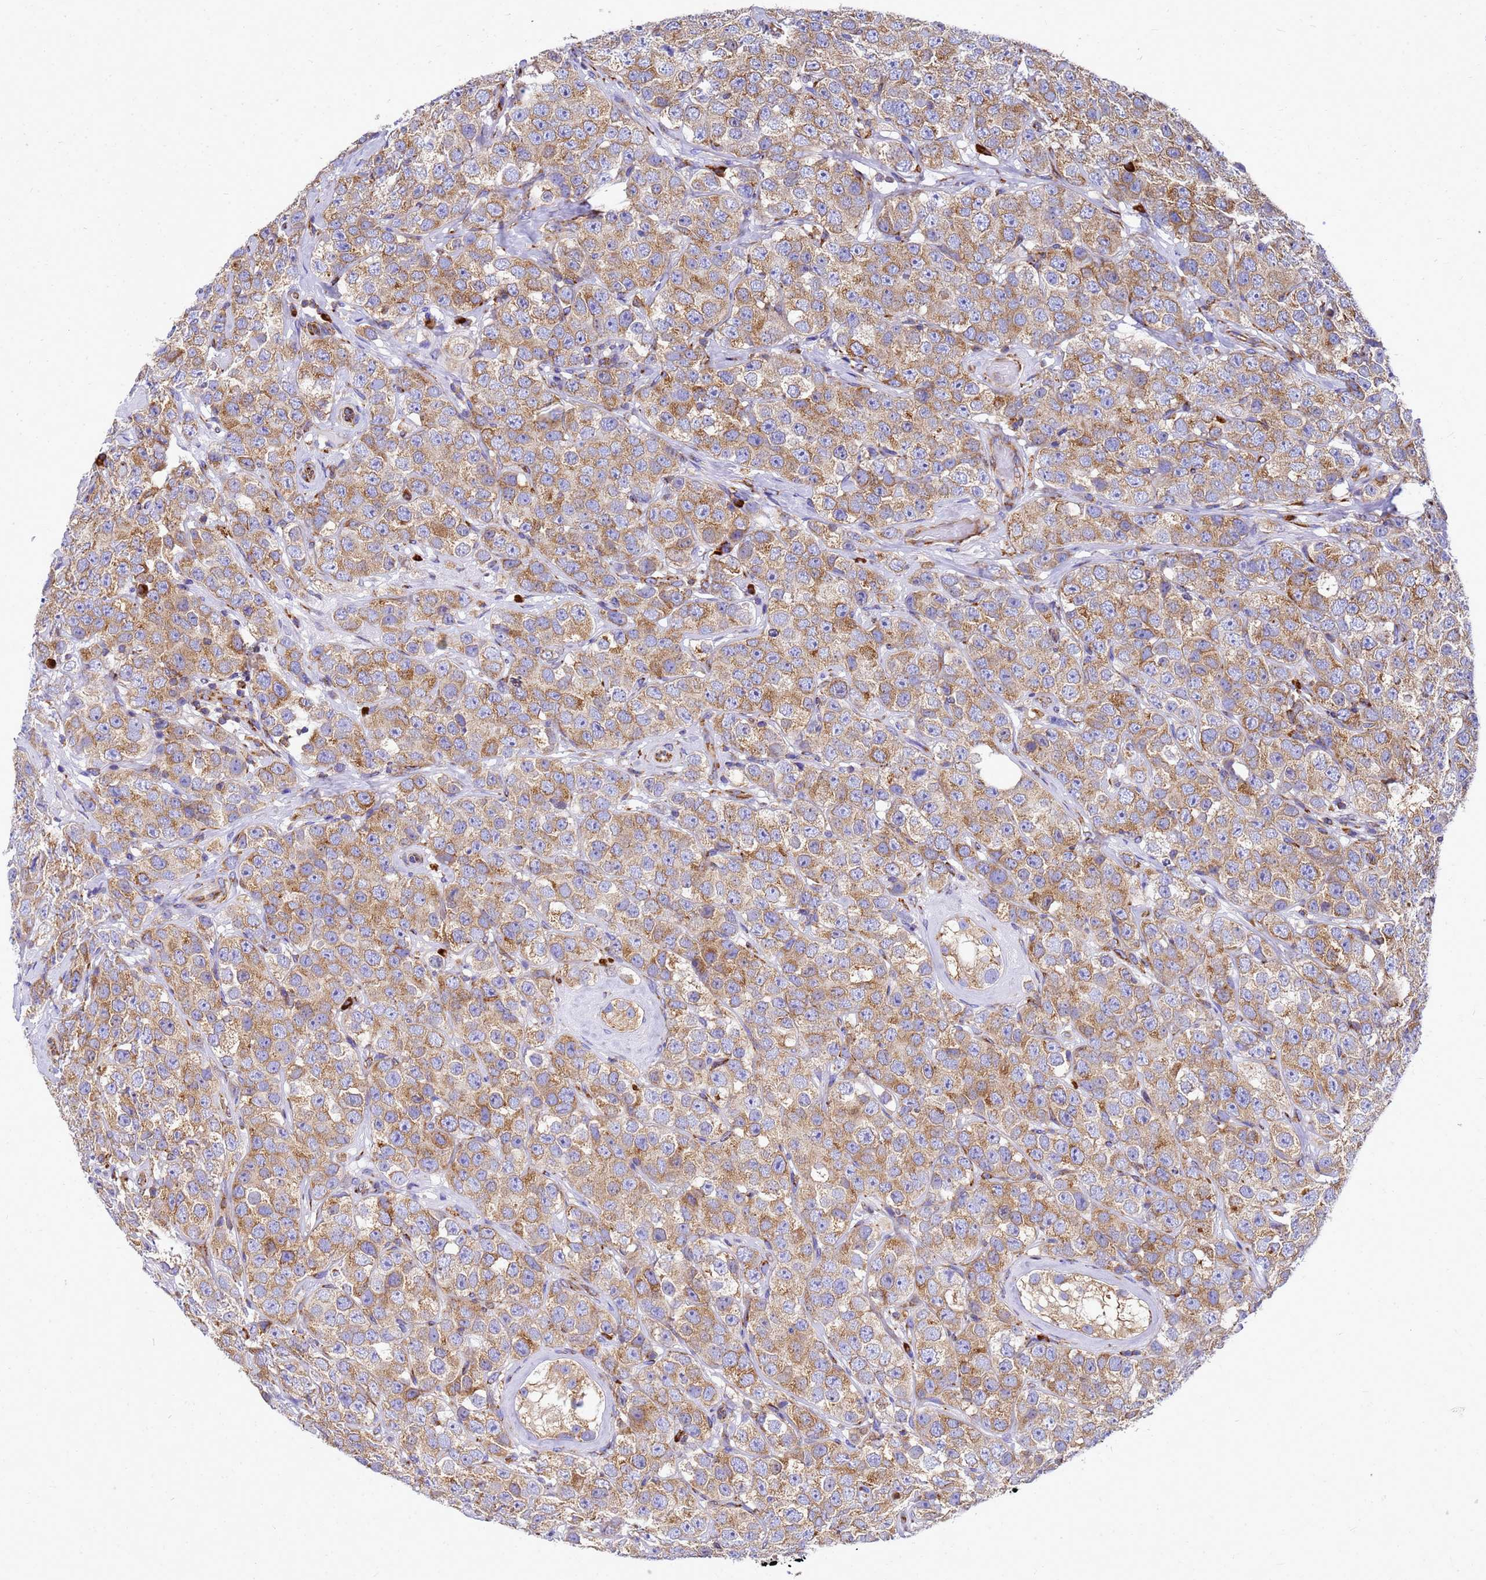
{"staining": {"intensity": "moderate", "quantity": ">75%", "location": "cytoplasmic/membranous"}, "tissue": "testis cancer", "cell_type": "Tumor cells", "image_type": "cancer", "snomed": [{"axis": "morphology", "description": "Seminoma, NOS"}, {"axis": "topography", "description": "Testis"}], "caption": "A micrograph of testis seminoma stained for a protein demonstrates moderate cytoplasmic/membranous brown staining in tumor cells. The staining was performed using DAB (3,3'-diaminobenzidine), with brown indicating positive protein expression. Nuclei are stained blue with hematoxylin.", "gene": "EEF1D", "patient": {"sex": "male", "age": 28}}